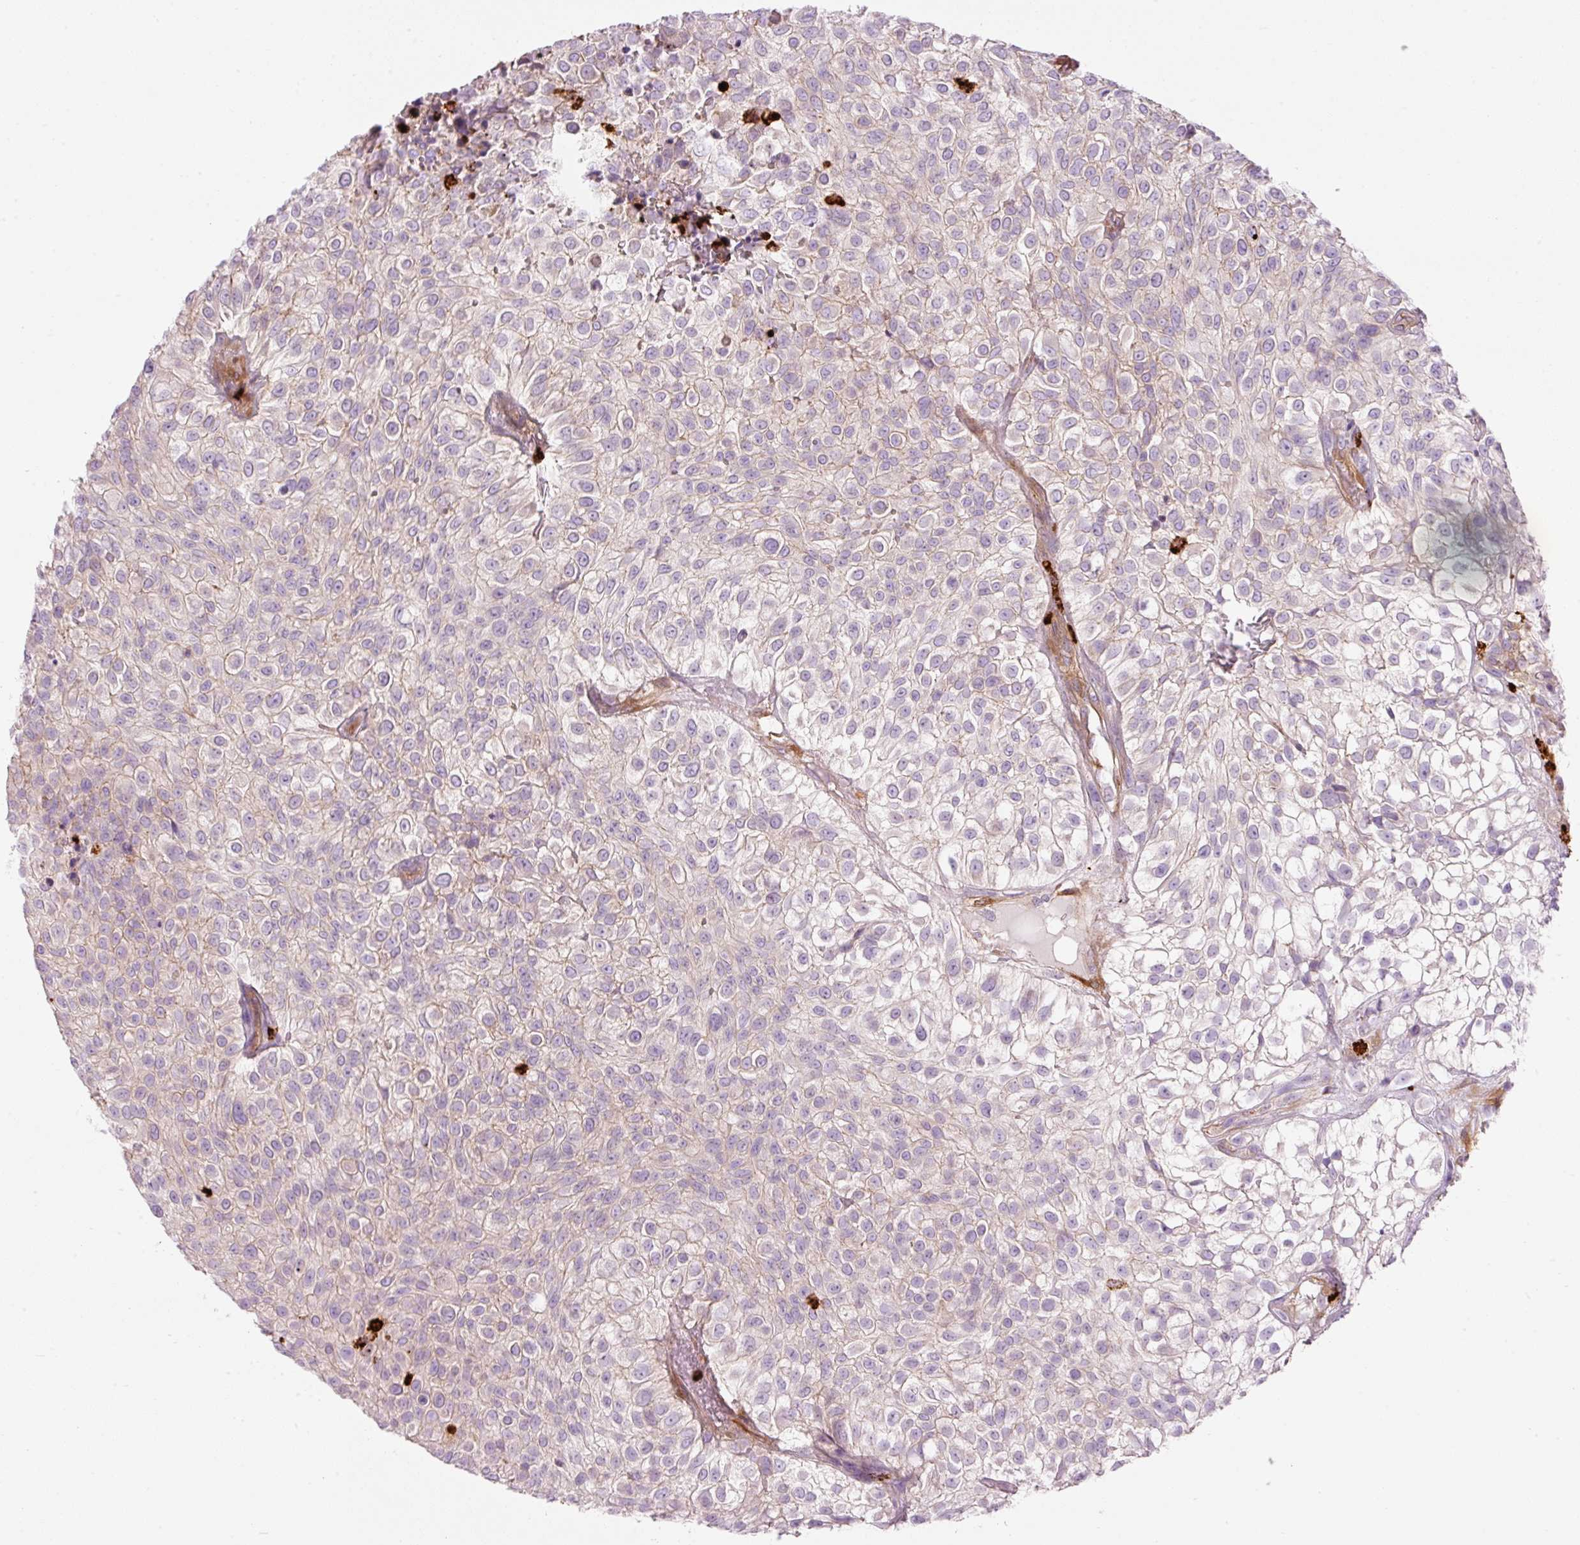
{"staining": {"intensity": "weak", "quantity": "<25%", "location": "cytoplasmic/membranous"}, "tissue": "urothelial cancer", "cell_type": "Tumor cells", "image_type": "cancer", "snomed": [{"axis": "morphology", "description": "Urothelial carcinoma, High grade"}, {"axis": "topography", "description": "Urinary bladder"}], "caption": "Protein analysis of urothelial carcinoma (high-grade) reveals no significant staining in tumor cells. (Immunohistochemistry, brightfield microscopy, high magnification).", "gene": "MAP3K3", "patient": {"sex": "male", "age": 56}}